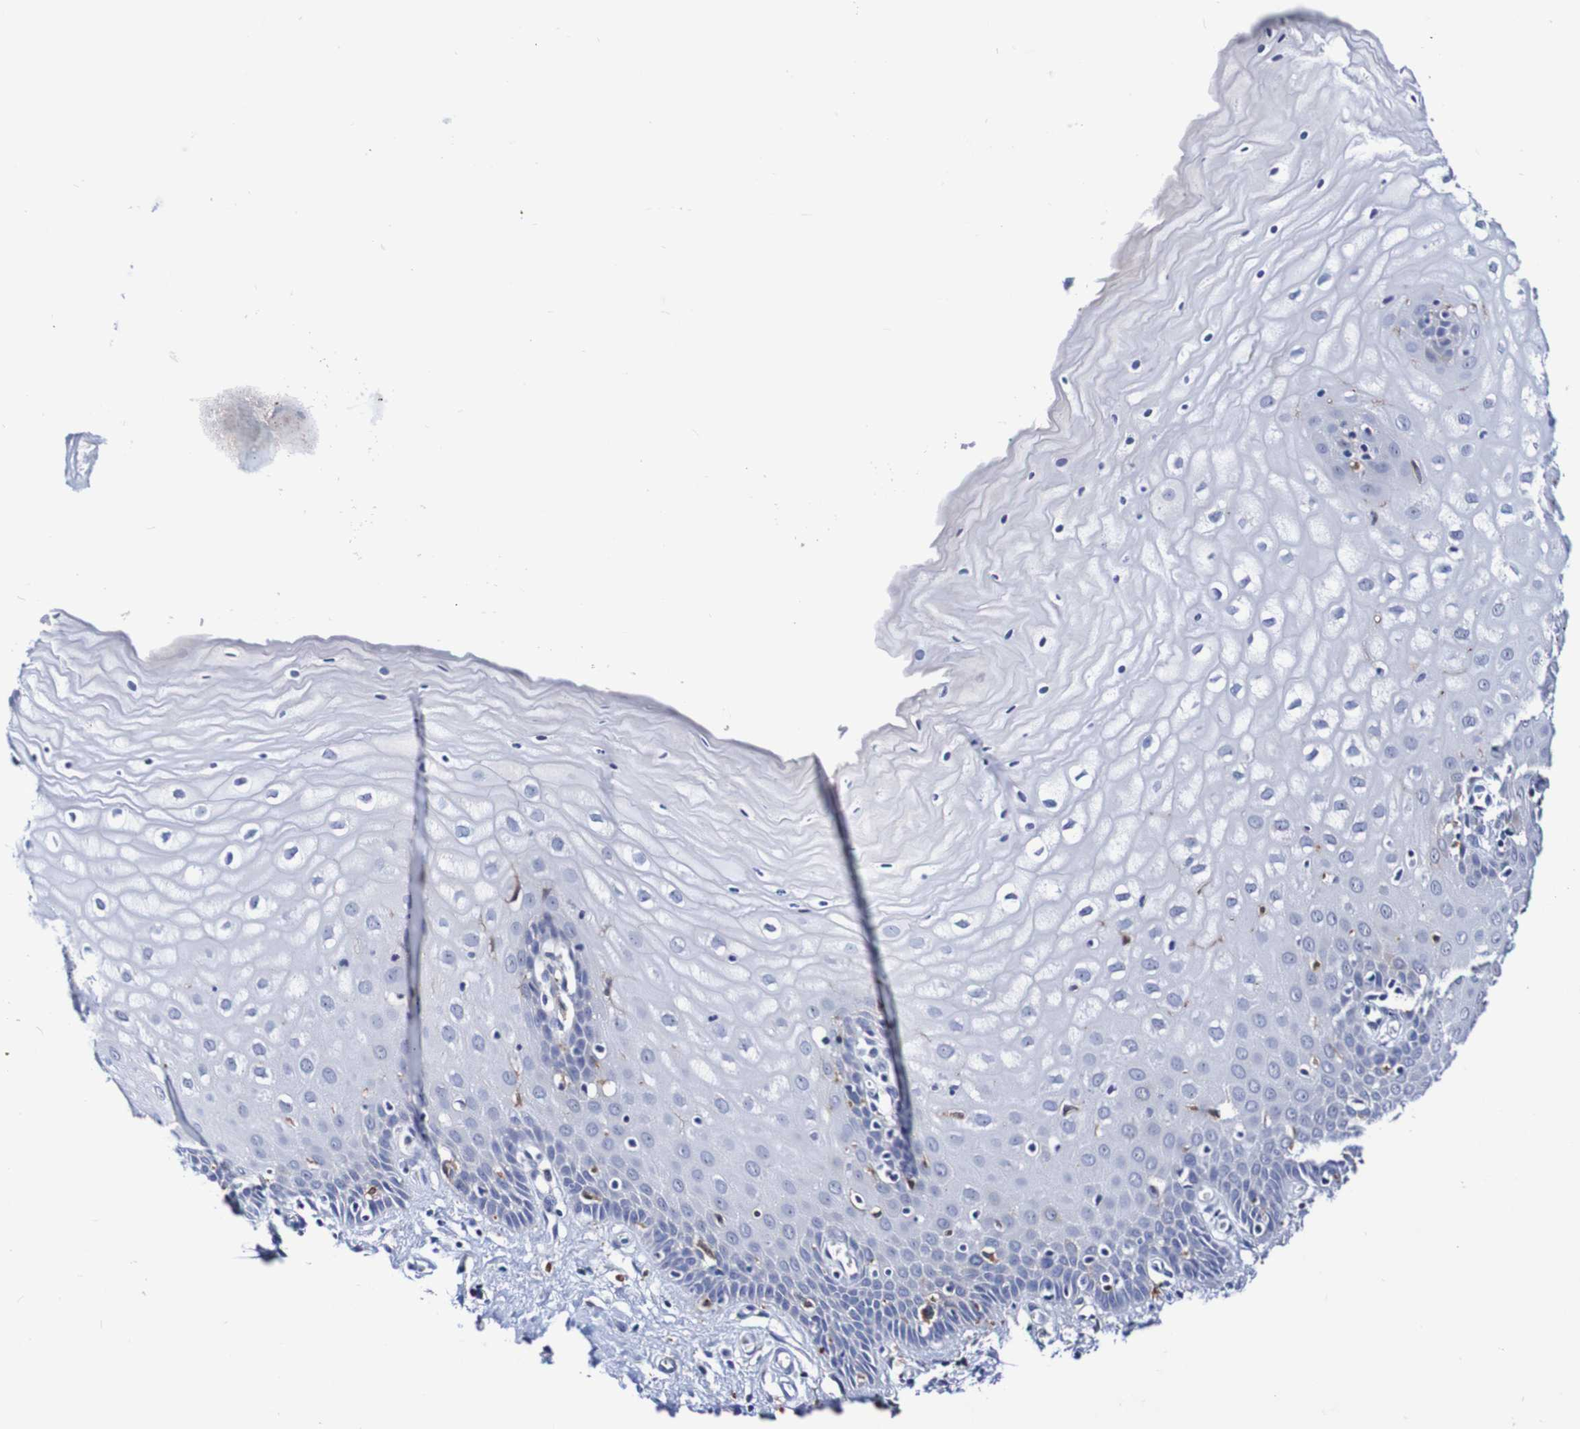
{"staining": {"intensity": "negative", "quantity": "none", "location": "none"}, "tissue": "cervix", "cell_type": "Glandular cells", "image_type": "normal", "snomed": [{"axis": "morphology", "description": "Normal tissue, NOS"}, {"axis": "topography", "description": "Cervix"}], "caption": "Immunohistochemistry (IHC) of normal cervix exhibits no staining in glandular cells.", "gene": "SEZ6", "patient": {"sex": "female", "age": 55}}